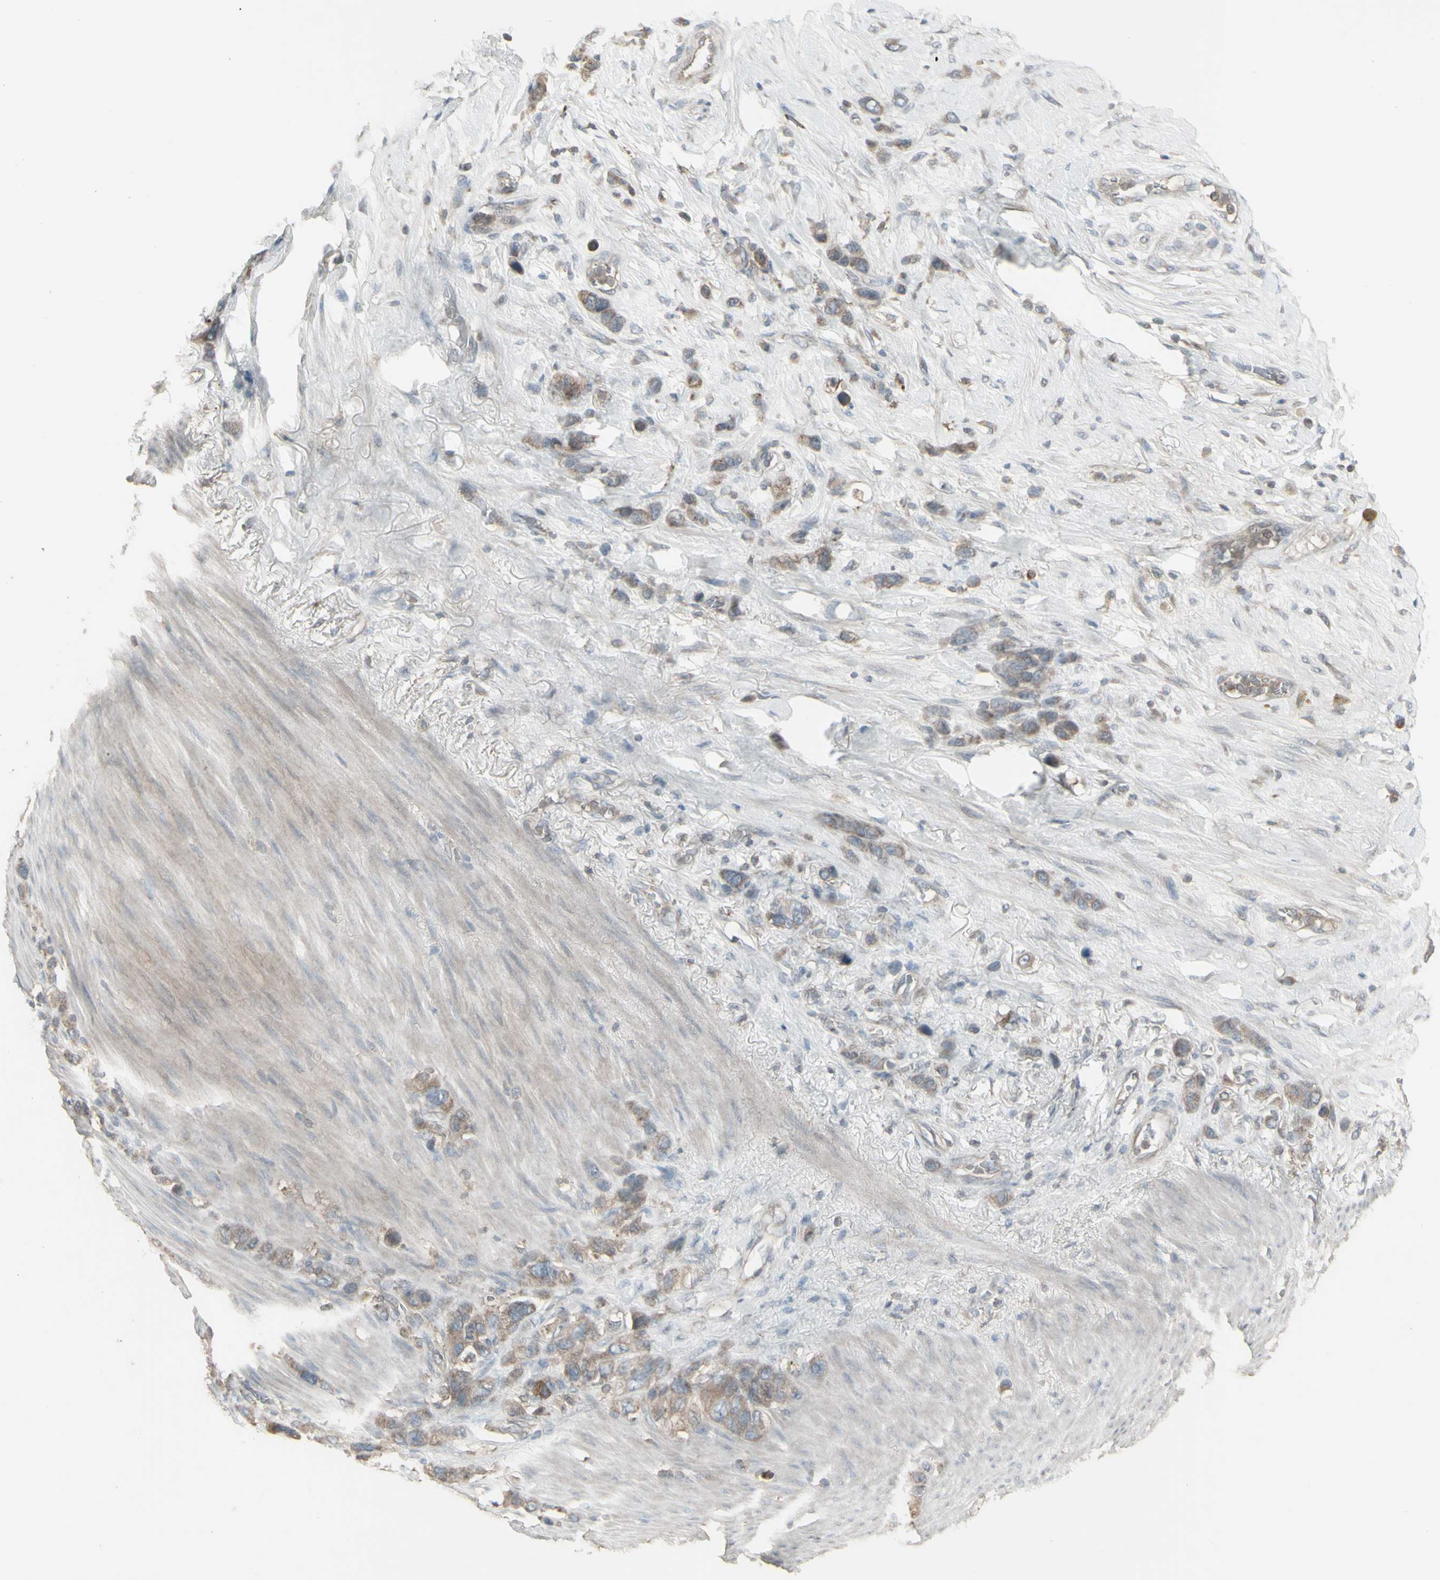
{"staining": {"intensity": "moderate", "quantity": "<25%", "location": "cytoplasmic/membranous"}, "tissue": "stomach cancer", "cell_type": "Tumor cells", "image_type": "cancer", "snomed": [{"axis": "morphology", "description": "Adenocarcinoma, NOS"}, {"axis": "morphology", "description": "Adenocarcinoma, High grade"}, {"axis": "topography", "description": "Stomach, upper"}, {"axis": "topography", "description": "Stomach, lower"}], "caption": "Immunohistochemical staining of stomach adenocarcinoma (high-grade) demonstrates low levels of moderate cytoplasmic/membranous protein expression in about <25% of tumor cells. (Stains: DAB in brown, nuclei in blue, Microscopy: brightfield microscopy at high magnification).", "gene": "CSK", "patient": {"sex": "female", "age": 65}}